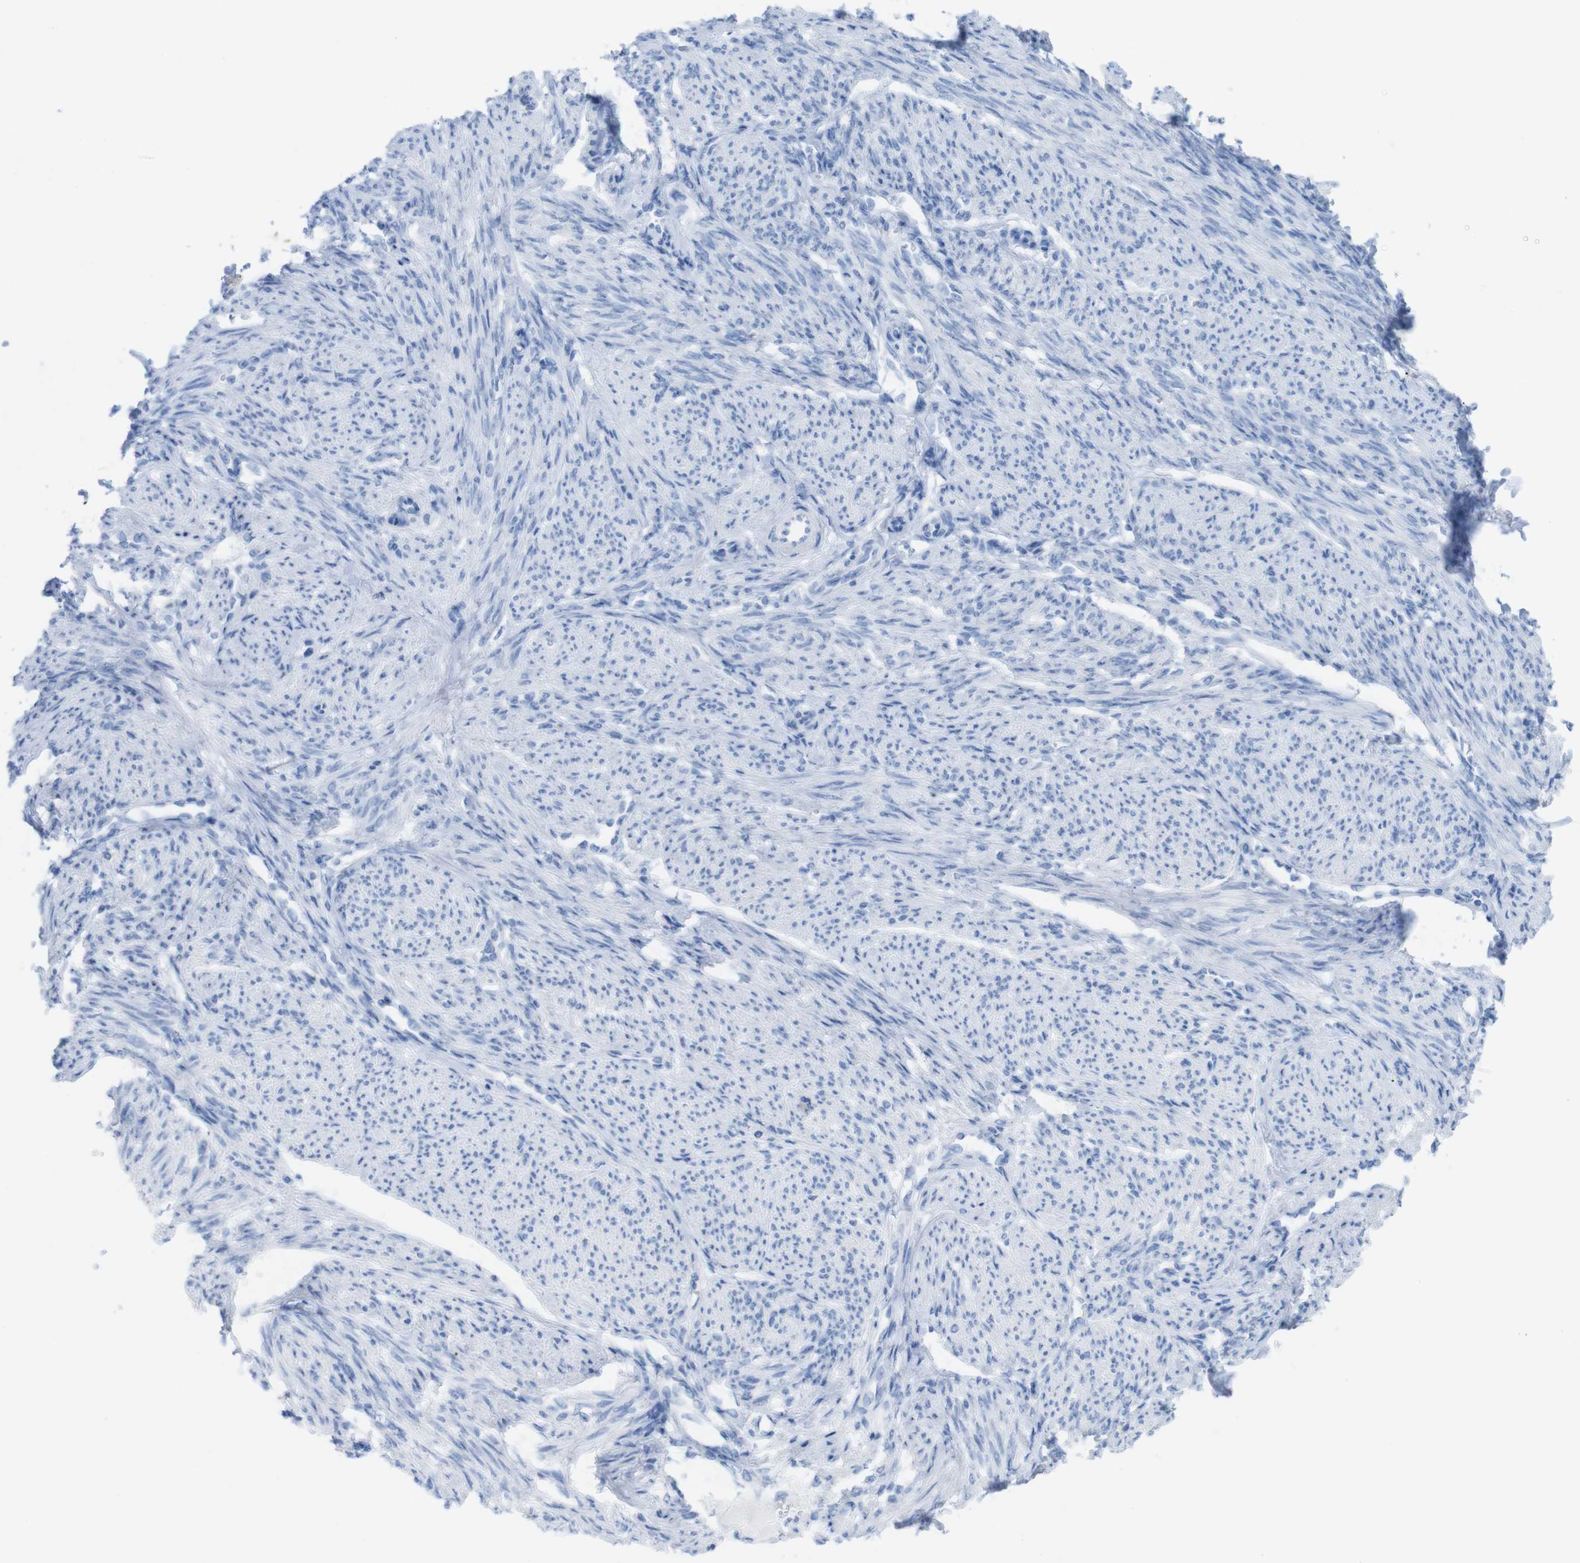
{"staining": {"intensity": "negative", "quantity": "none", "location": "none"}, "tissue": "smooth muscle", "cell_type": "Smooth muscle cells", "image_type": "normal", "snomed": [{"axis": "morphology", "description": "Normal tissue, NOS"}, {"axis": "topography", "description": "Smooth muscle"}], "caption": "Immunohistochemistry (IHC) histopathology image of benign smooth muscle: human smooth muscle stained with DAB (3,3'-diaminobenzidine) exhibits no significant protein staining in smooth muscle cells.", "gene": "MYH7", "patient": {"sex": "female", "age": 65}}